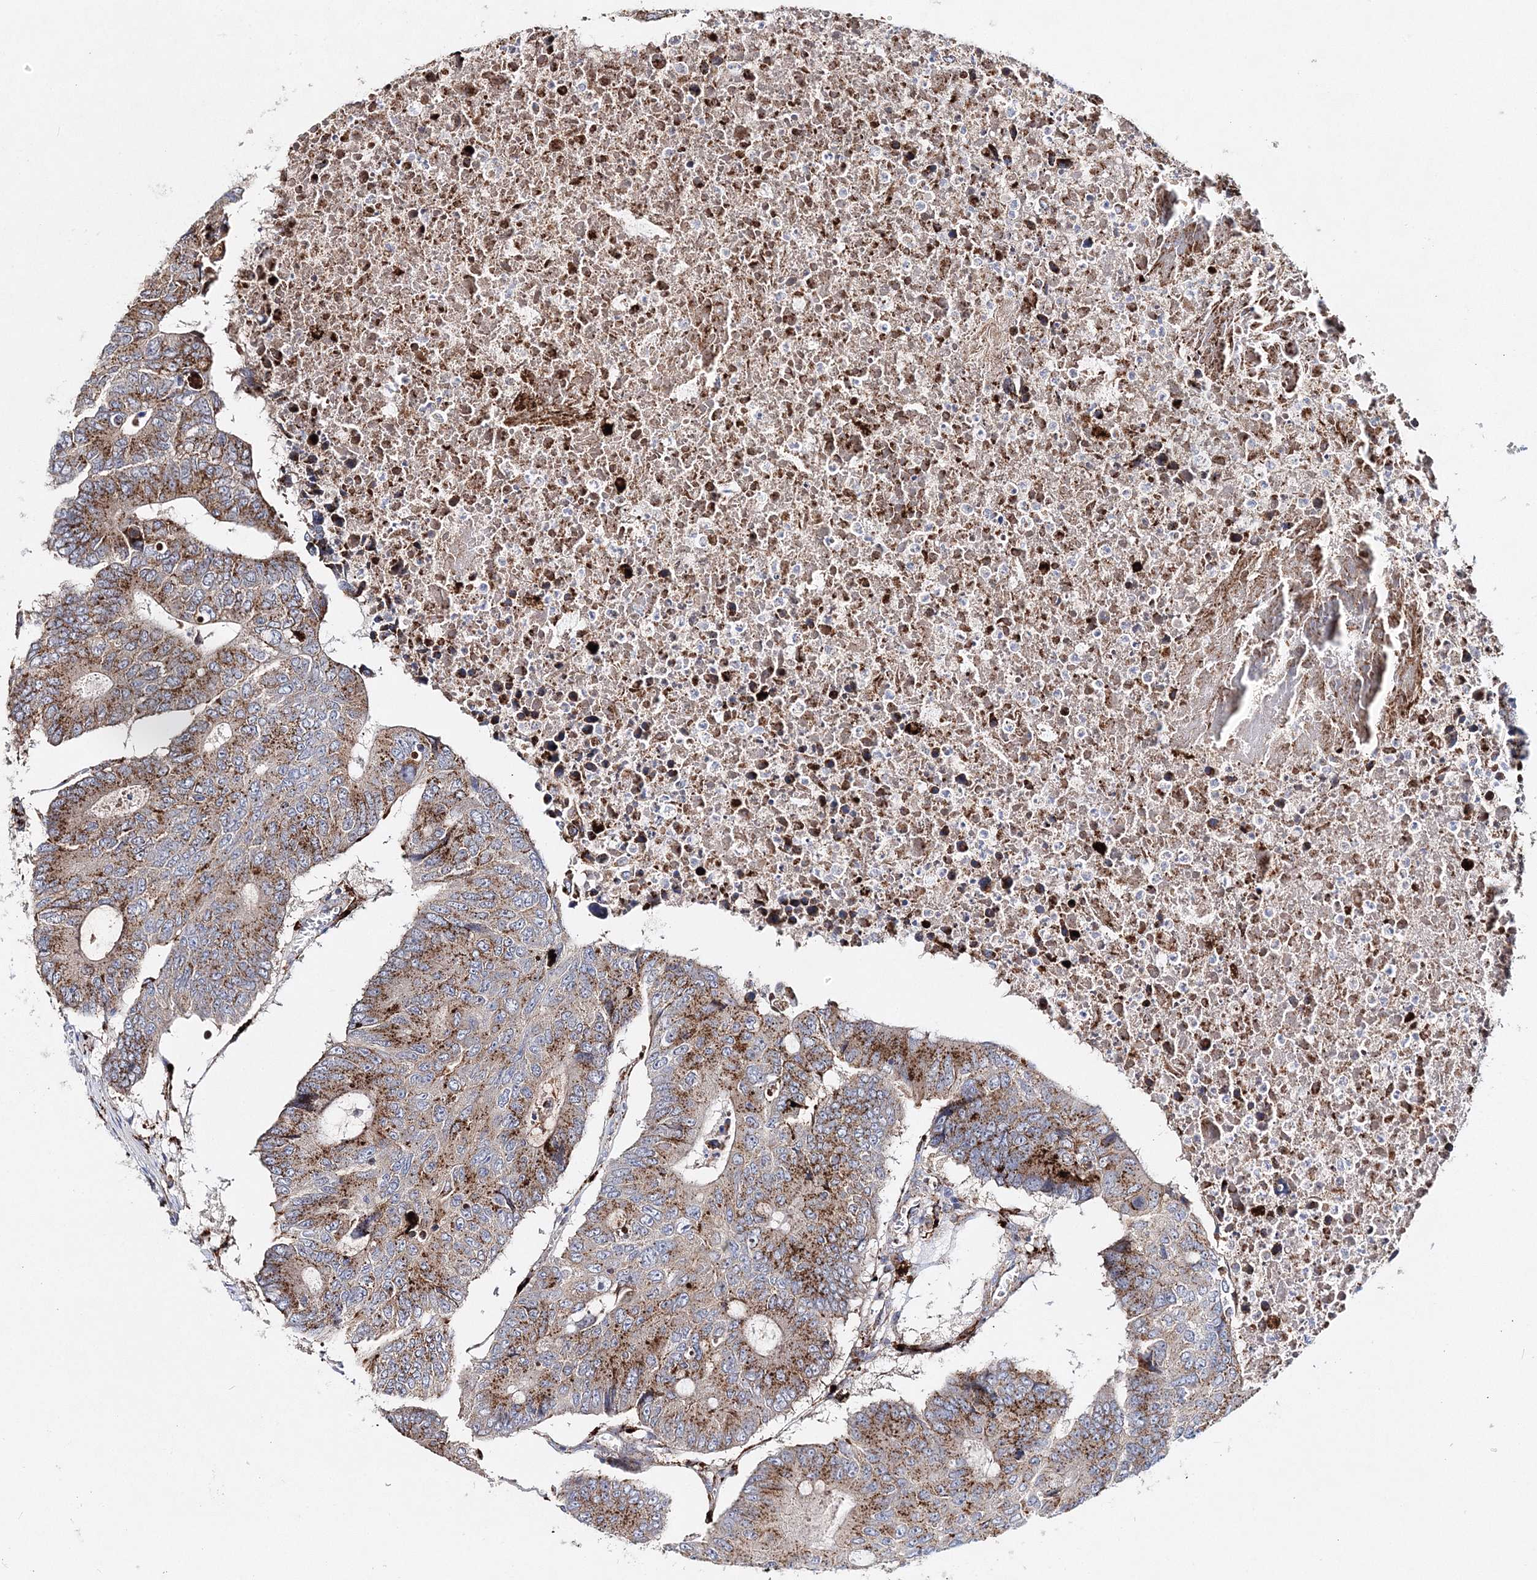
{"staining": {"intensity": "strong", "quantity": ">75%", "location": "cytoplasmic/membranous"}, "tissue": "colorectal cancer", "cell_type": "Tumor cells", "image_type": "cancer", "snomed": [{"axis": "morphology", "description": "Adenocarcinoma, NOS"}, {"axis": "topography", "description": "Colon"}], "caption": "Strong cytoplasmic/membranous staining for a protein is seen in about >75% of tumor cells of colorectal adenocarcinoma using immunohistochemistry (IHC).", "gene": "C3orf38", "patient": {"sex": "male", "age": 87}}